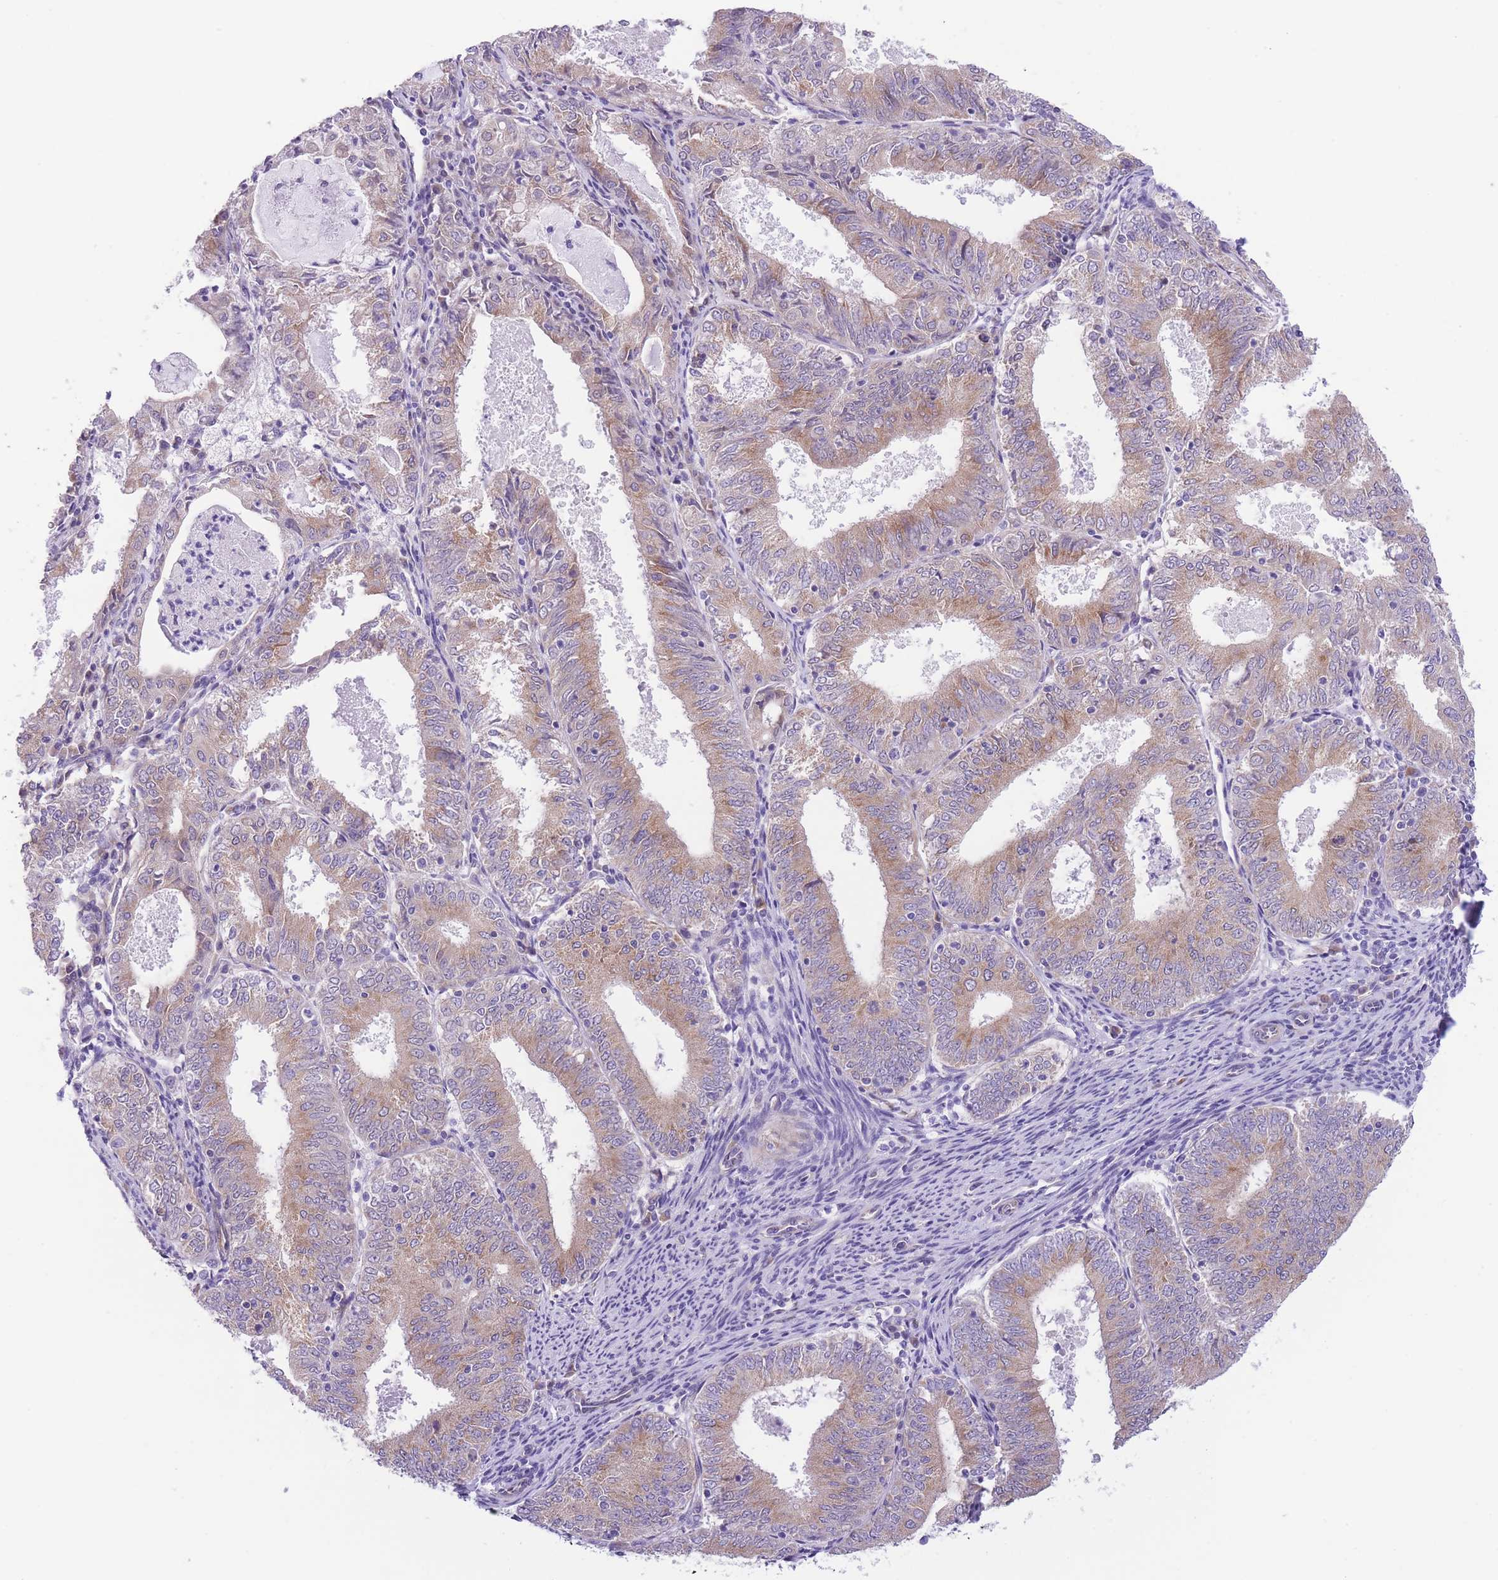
{"staining": {"intensity": "moderate", "quantity": "25%-75%", "location": "cytoplasmic/membranous"}, "tissue": "endometrial cancer", "cell_type": "Tumor cells", "image_type": "cancer", "snomed": [{"axis": "morphology", "description": "Adenocarcinoma, NOS"}, {"axis": "topography", "description": "Endometrium"}], "caption": "Immunohistochemistry of human endometrial adenocarcinoma demonstrates medium levels of moderate cytoplasmic/membranous staining in approximately 25%-75% of tumor cells.", "gene": "WWOX", "patient": {"sex": "female", "age": 57}}